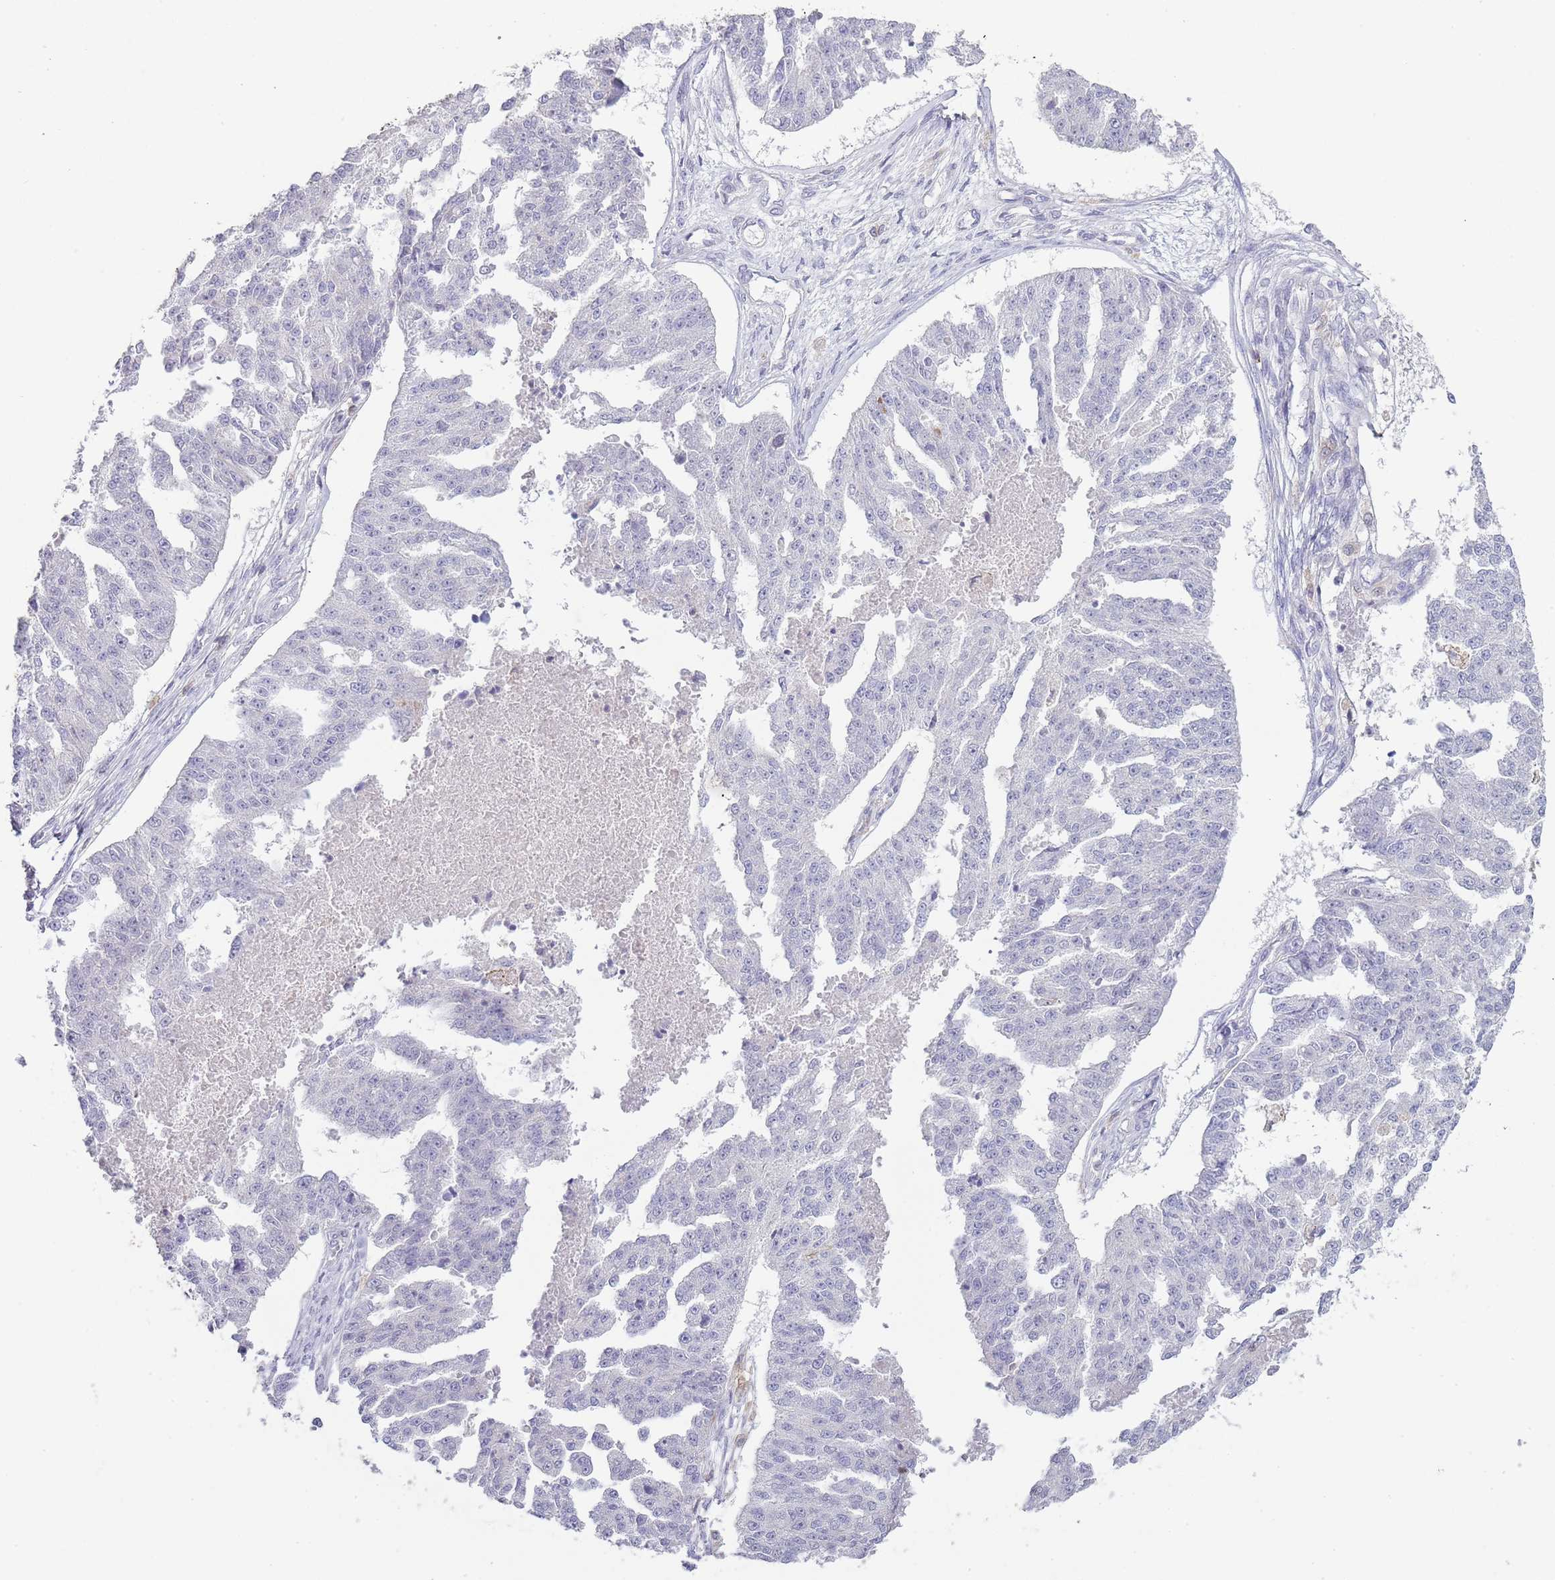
{"staining": {"intensity": "negative", "quantity": "none", "location": "none"}, "tissue": "ovarian cancer", "cell_type": "Tumor cells", "image_type": "cancer", "snomed": [{"axis": "morphology", "description": "Cystadenocarcinoma, serous, NOS"}, {"axis": "topography", "description": "Ovary"}], "caption": "Immunohistochemistry (IHC) of human ovarian serous cystadenocarcinoma exhibits no staining in tumor cells.", "gene": "LPXN", "patient": {"sex": "female", "age": 58}}